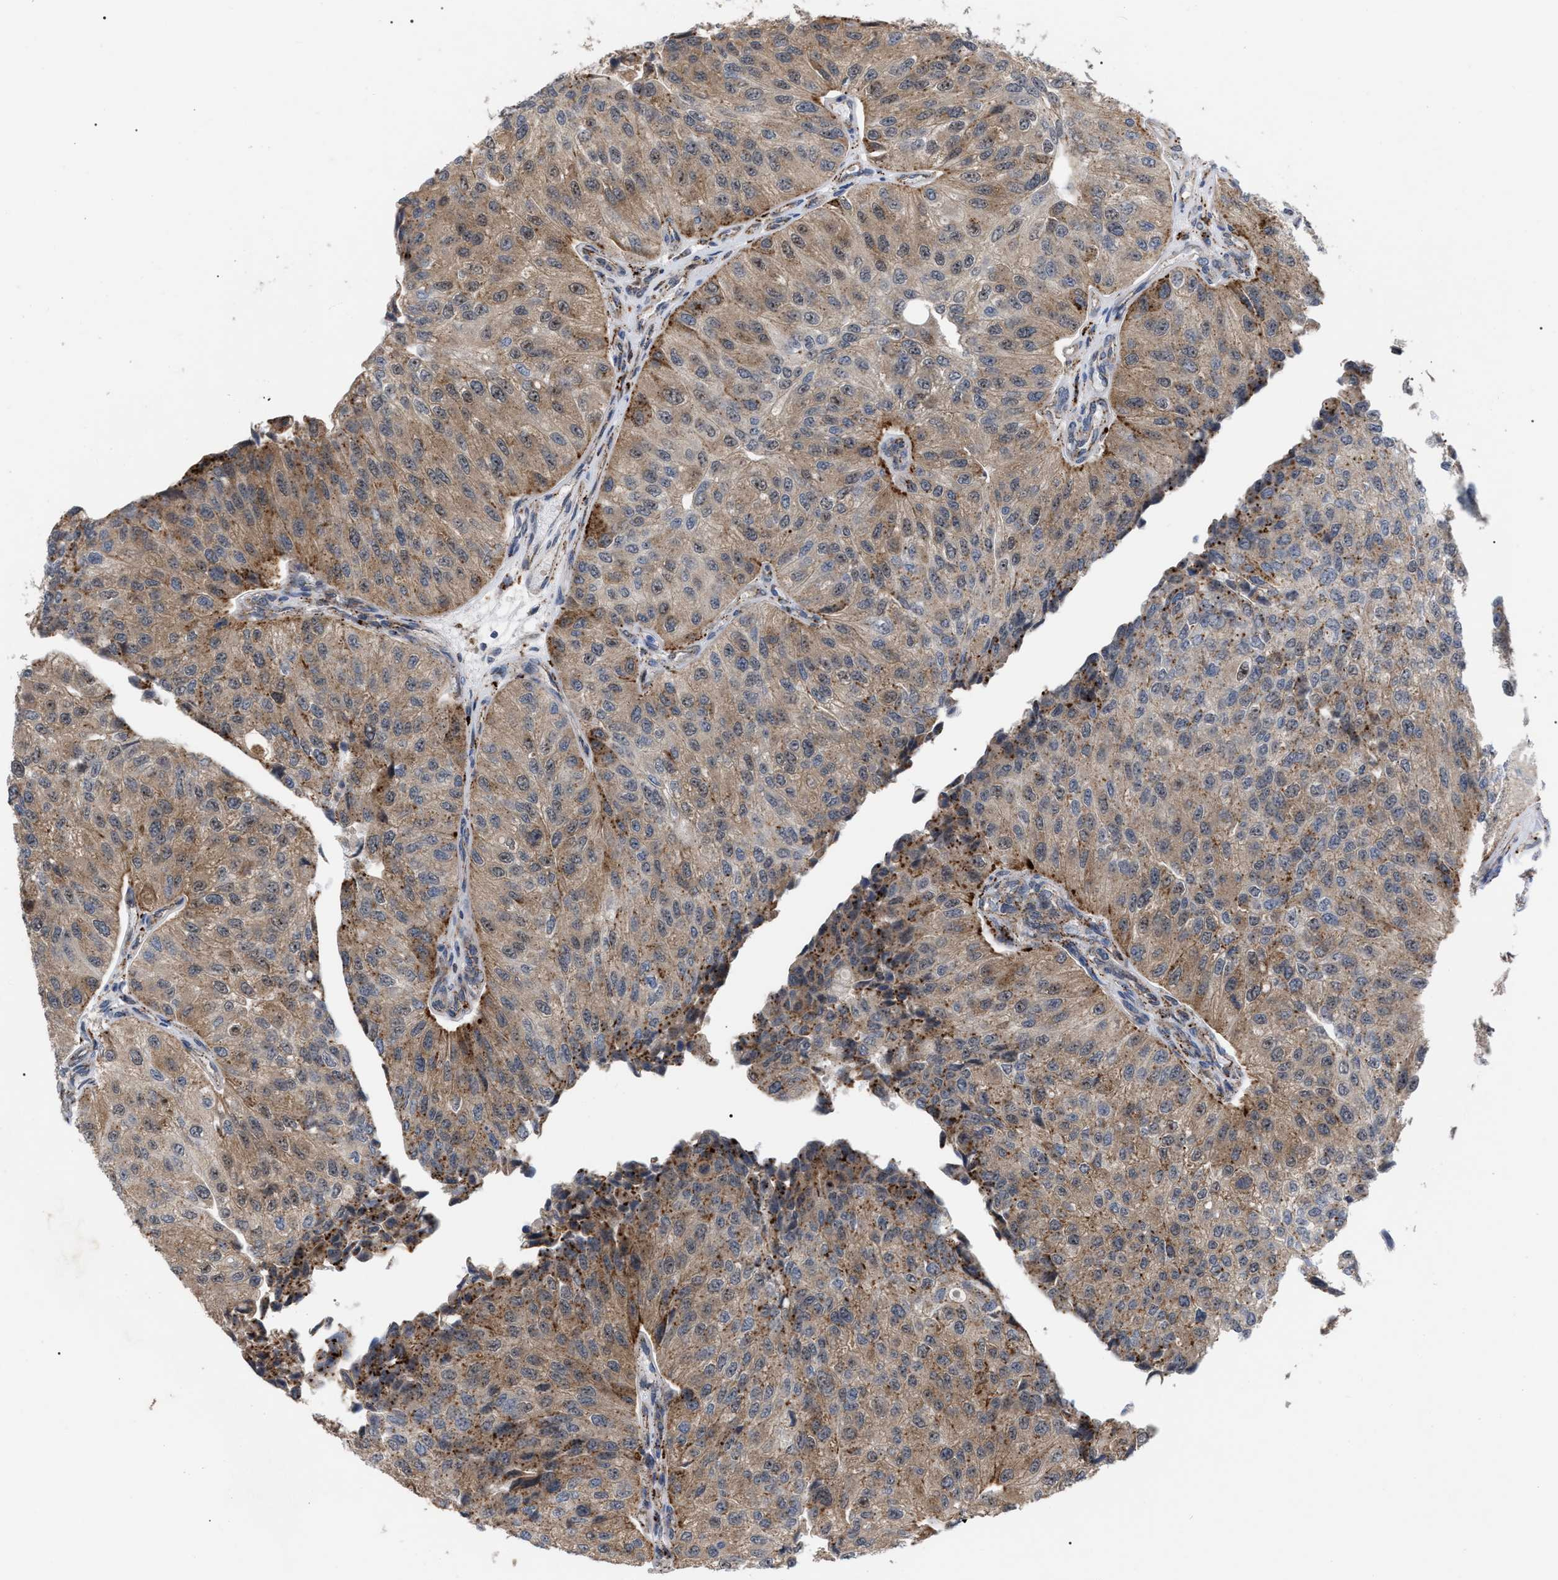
{"staining": {"intensity": "moderate", "quantity": "25%-75%", "location": "cytoplasmic/membranous"}, "tissue": "urothelial cancer", "cell_type": "Tumor cells", "image_type": "cancer", "snomed": [{"axis": "morphology", "description": "Urothelial carcinoma, High grade"}, {"axis": "topography", "description": "Kidney"}, {"axis": "topography", "description": "Urinary bladder"}], "caption": "The micrograph shows a brown stain indicating the presence of a protein in the cytoplasmic/membranous of tumor cells in high-grade urothelial carcinoma.", "gene": "UPF1", "patient": {"sex": "male", "age": 77}}